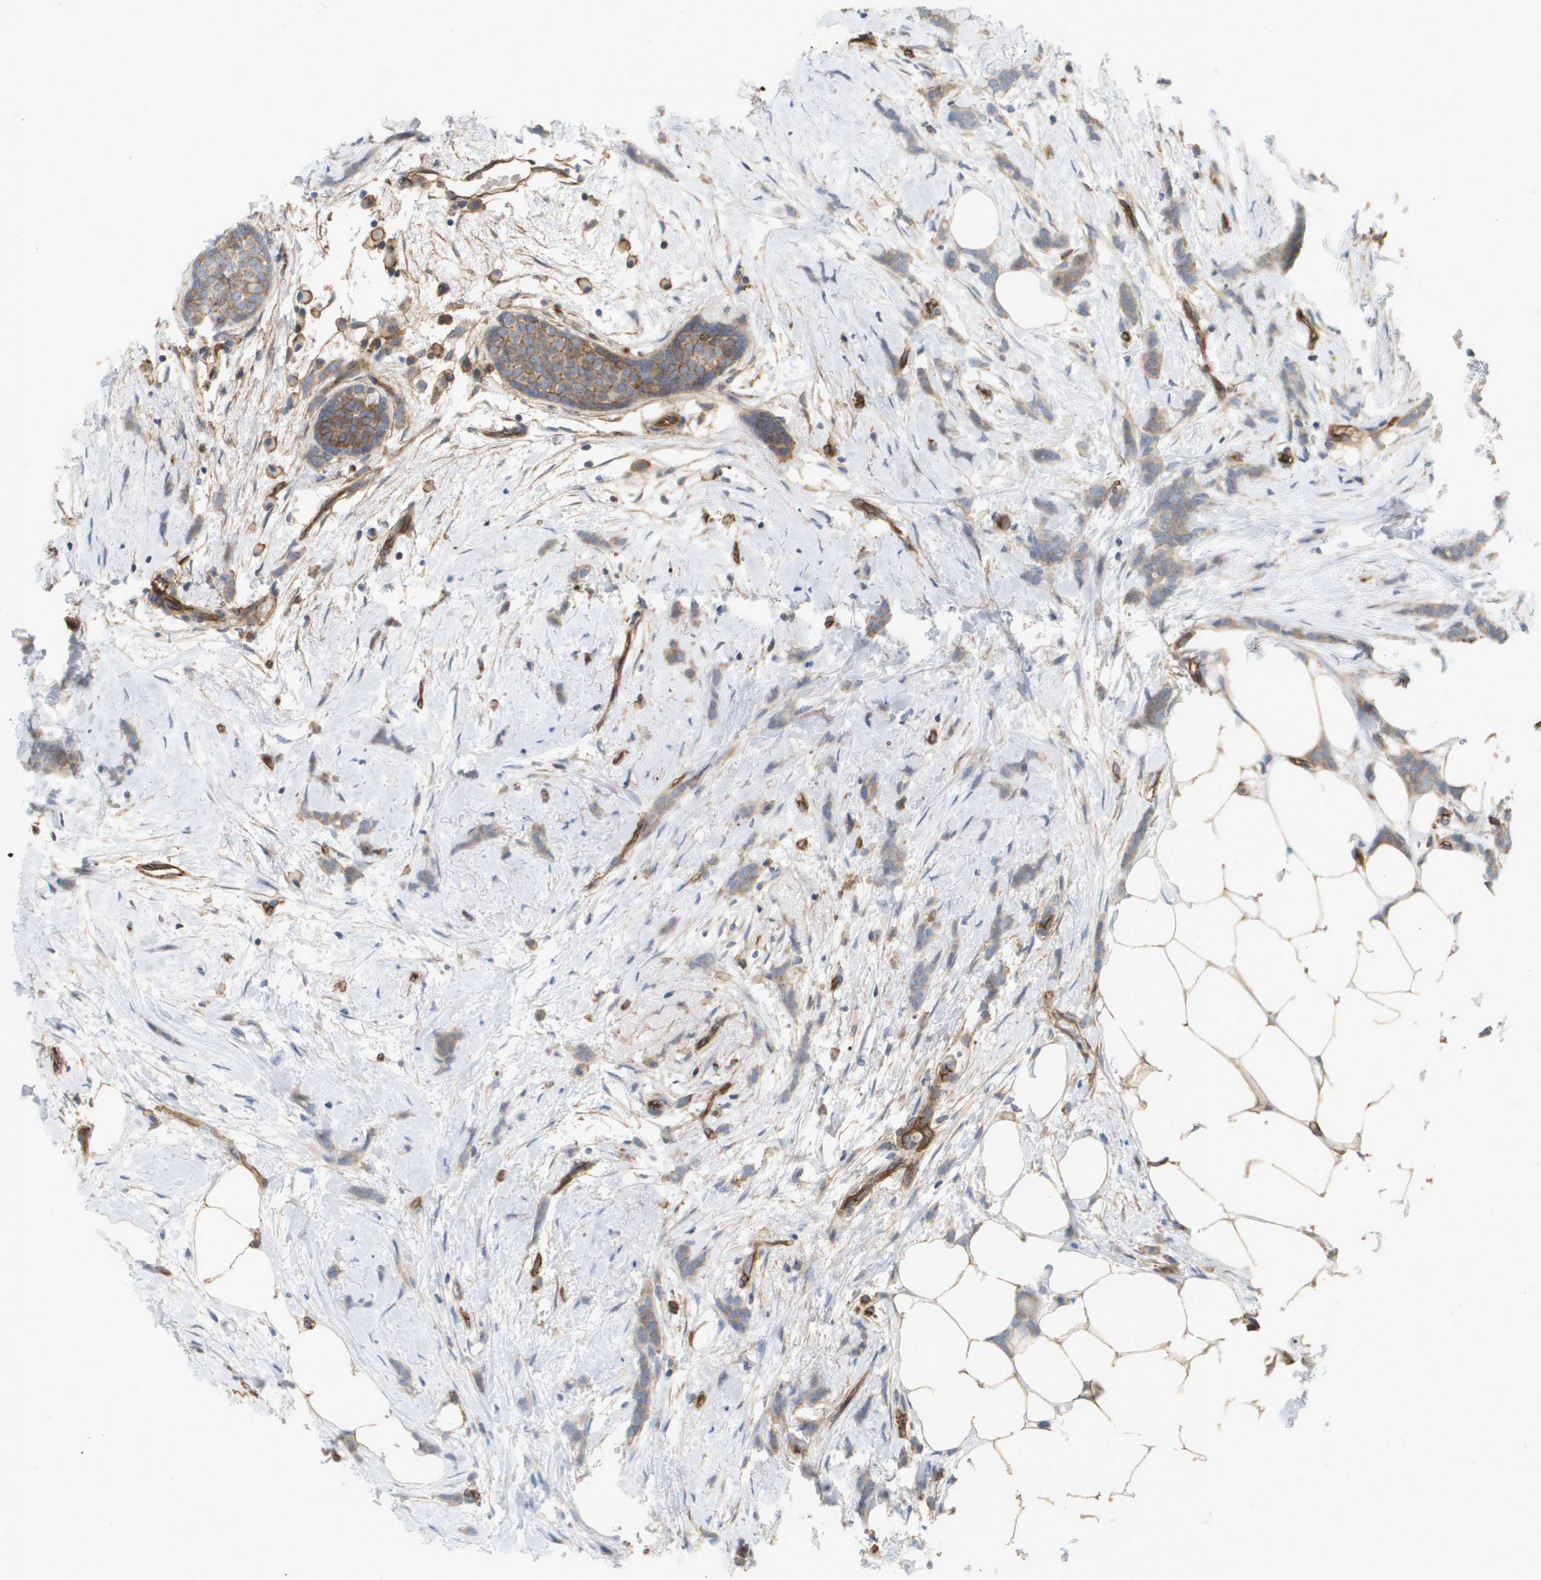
{"staining": {"intensity": "weak", "quantity": ">75%", "location": "cytoplasmic/membranous"}, "tissue": "breast cancer", "cell_type": "Tumor cells", "image_type": "cancer", "snomed": [{"axis": "morphology", "description": "Lobular carcinoma, in situ"}, {"axis": "morphology", "description": "Lobular carcinoma"}, {"axis": "topography", "description": "Breast"}], "caption": "A high-resolution micrograph shows immunohistochemistry staining of breast lobular carcinoma, which shows weak cytoplasmic/membranous staining in approximately >75% of tumor cells. (DAB IHC, brown staining for protein, blue staining for nuclei).", "gene": "SGMS2", "patient": {"sex": "female", "age": 41}}